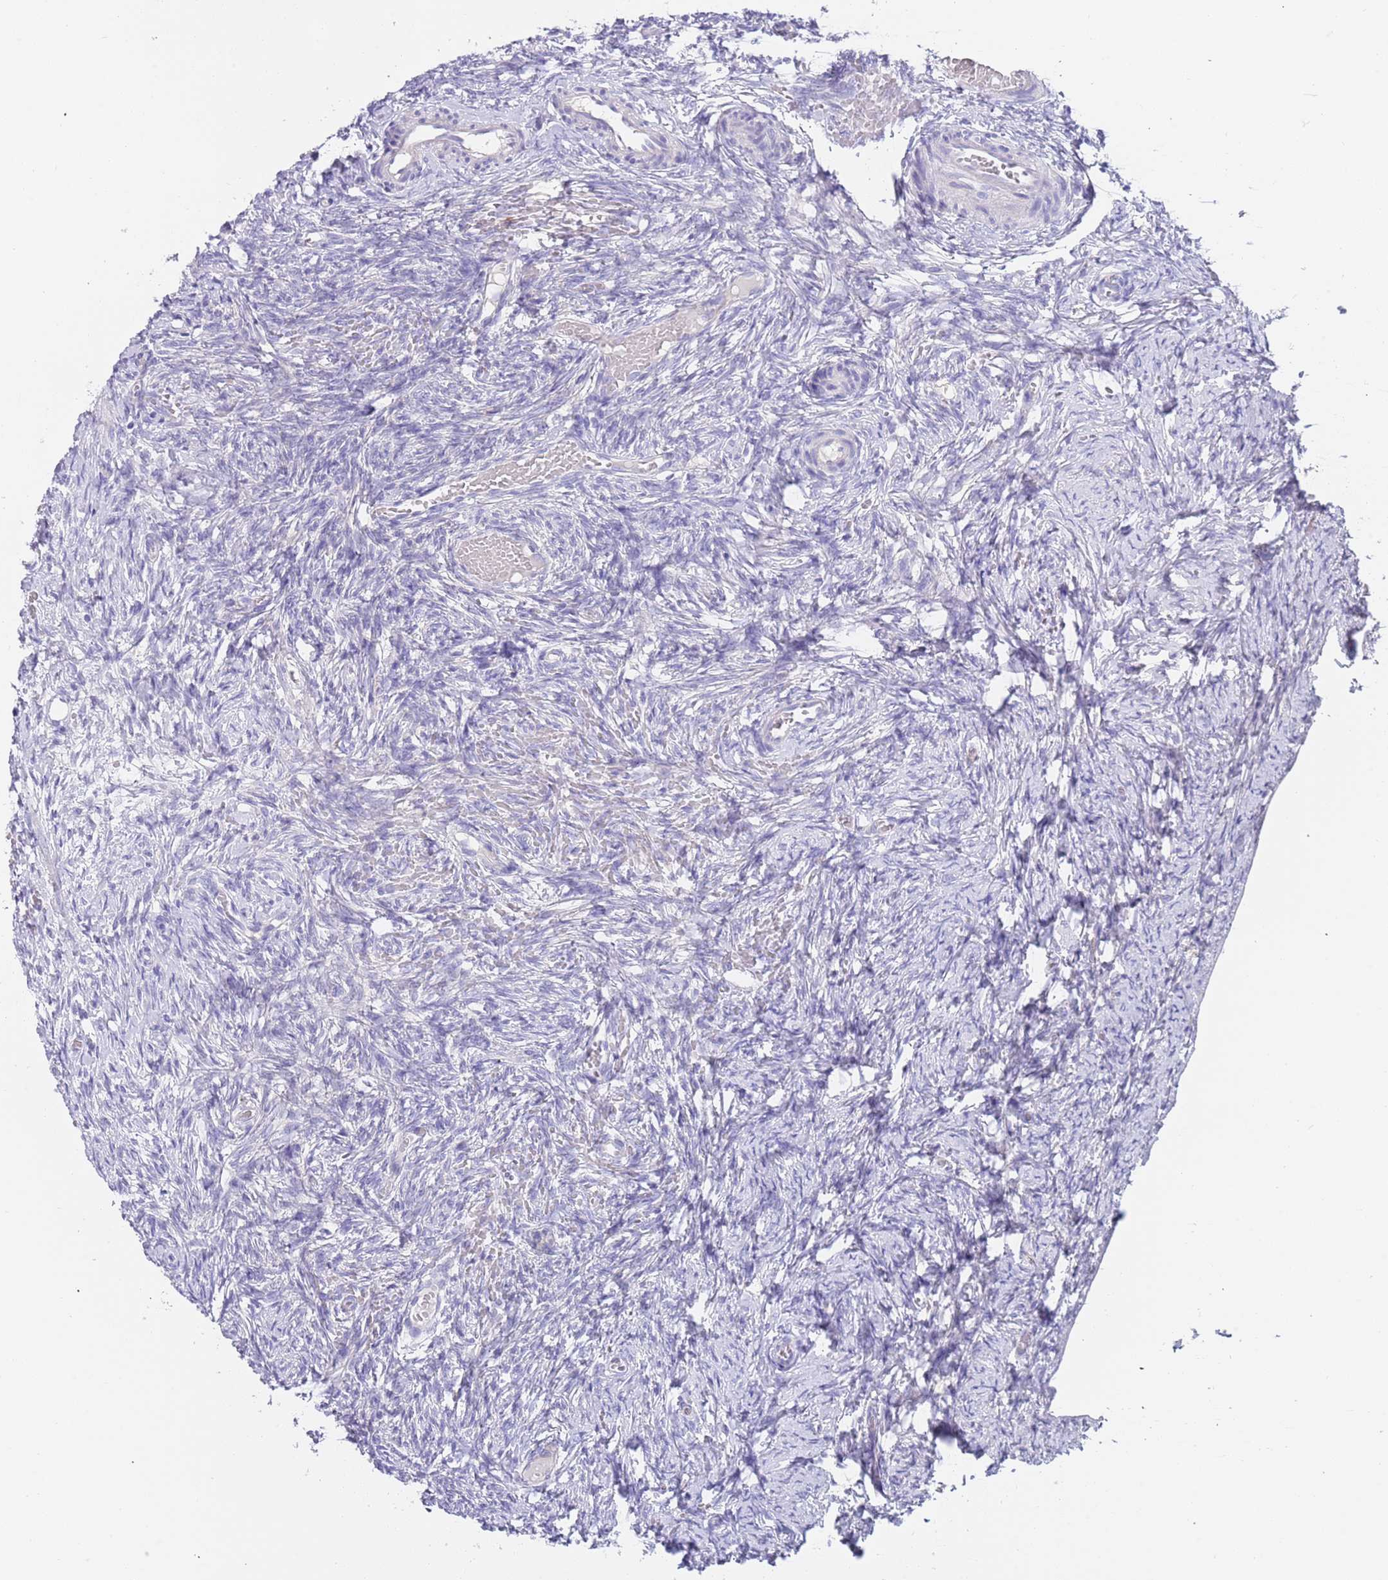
{"staining": {"intensity": "negative", "quantity": "none", "location": "none"}, "tissue": "ovary", "cell_type": "Ovarian stroma cells", "image_type": "normal", "snomed": [{"axis": "morphology", "description": "Adenocarcinoma, NOS"}, {"axis": "topography", "description": "Endometrium"}], "caption": "Immunohistochemistry histopathology image of unremarkable ovary: ovary stained with DAB shows no significant protein positivity in ovarian stroma cells.", "gene": "TYW1B", "patient": {"sex": "female", "age": 32}}